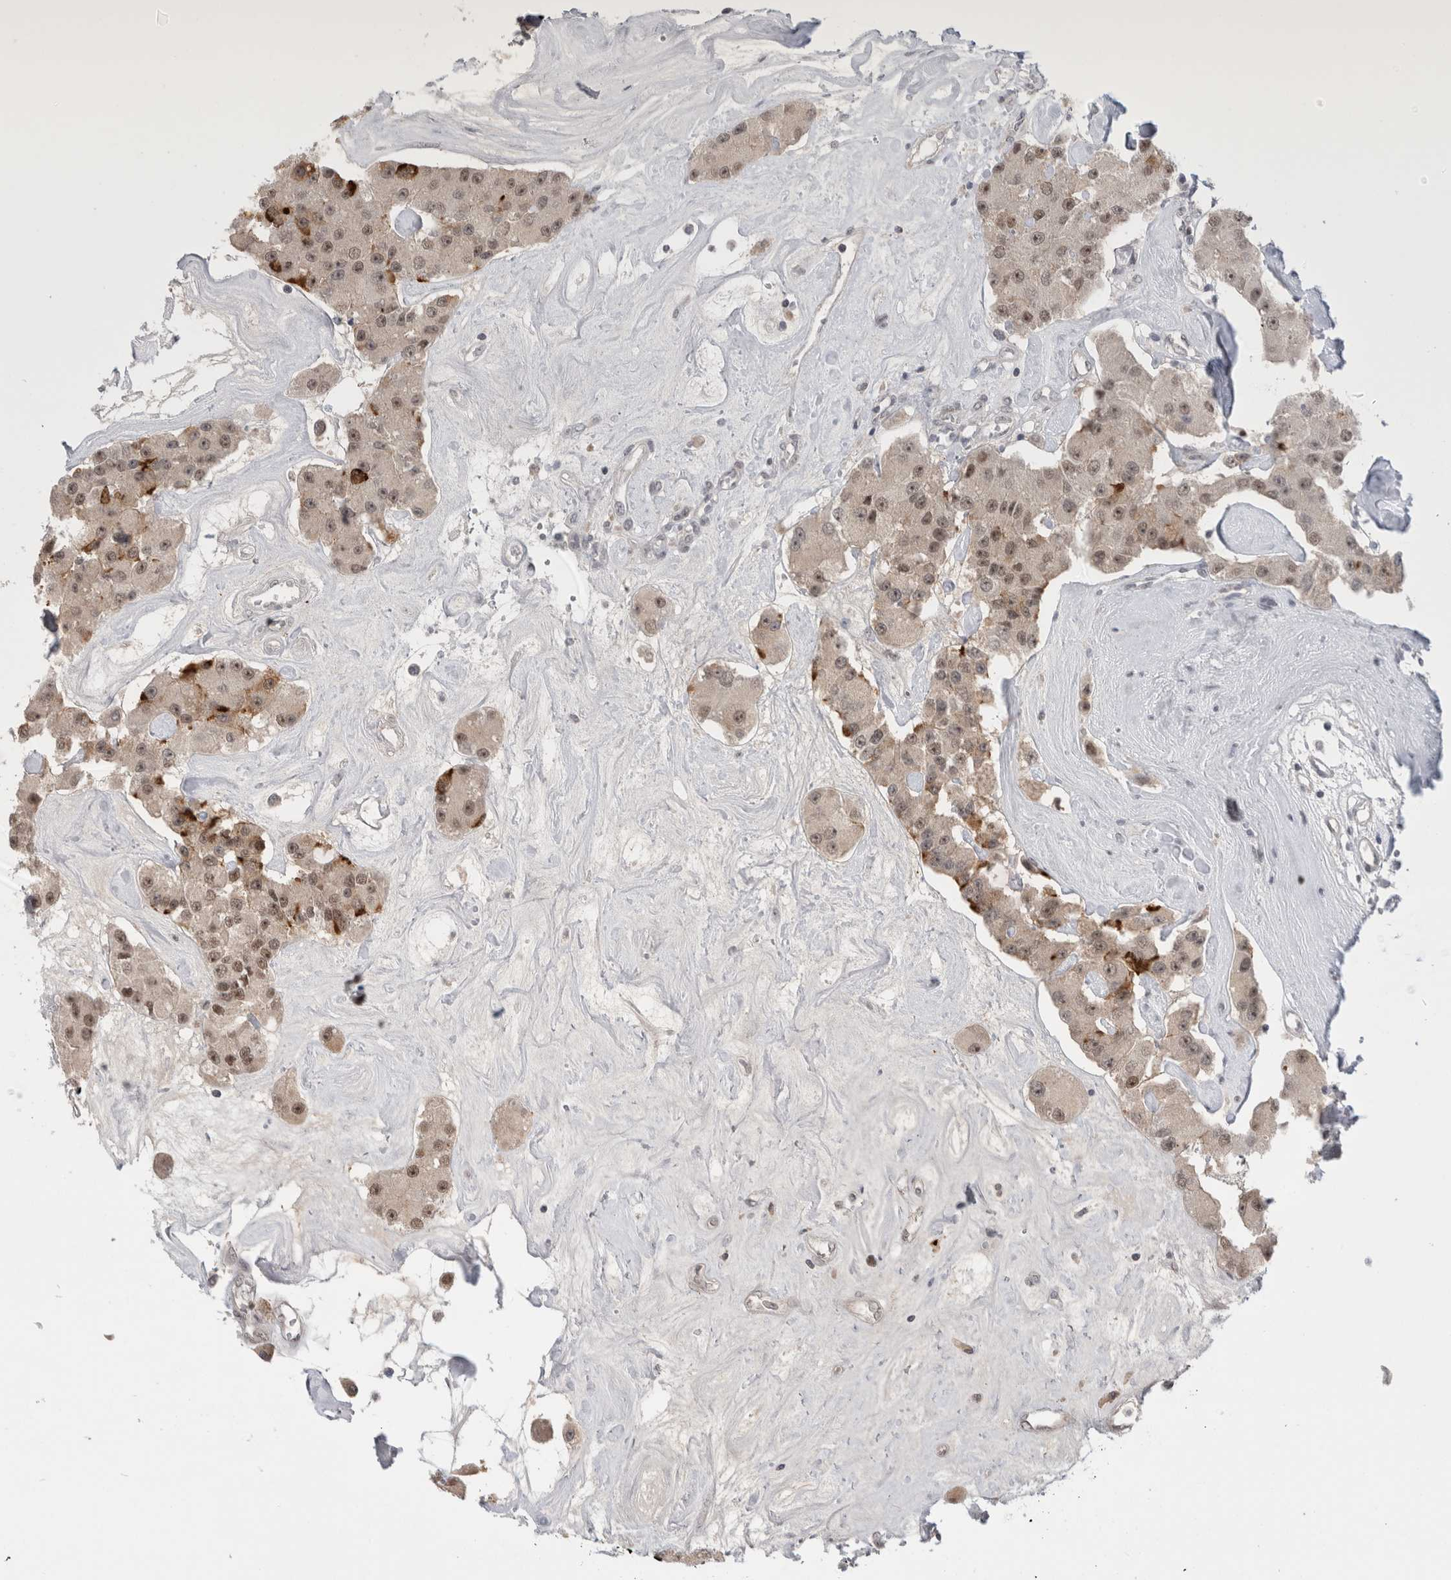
{"staining": {"intensity": "weak", "quantity": ">75%", "location": "cytoplasmic/membranous,nuclear"}, "tissue": "carcinoid", "cell_type": "Tumor cells", "image_type": "cancer", "snomed": [{"axis": "morphology", "description": "Carcinoid, malignant, NOS"}, {"axis": "topography", "description": "Pancreas"}], "caption": "About >75% of tumor cells in carcinoid exhibit weak cytoplasmic/membranous and nuclear protein positivity as visualized by brown immunohistochemical staining.", "gene": "ZNF24", "patient": {"sex": "male", "age": 41}}